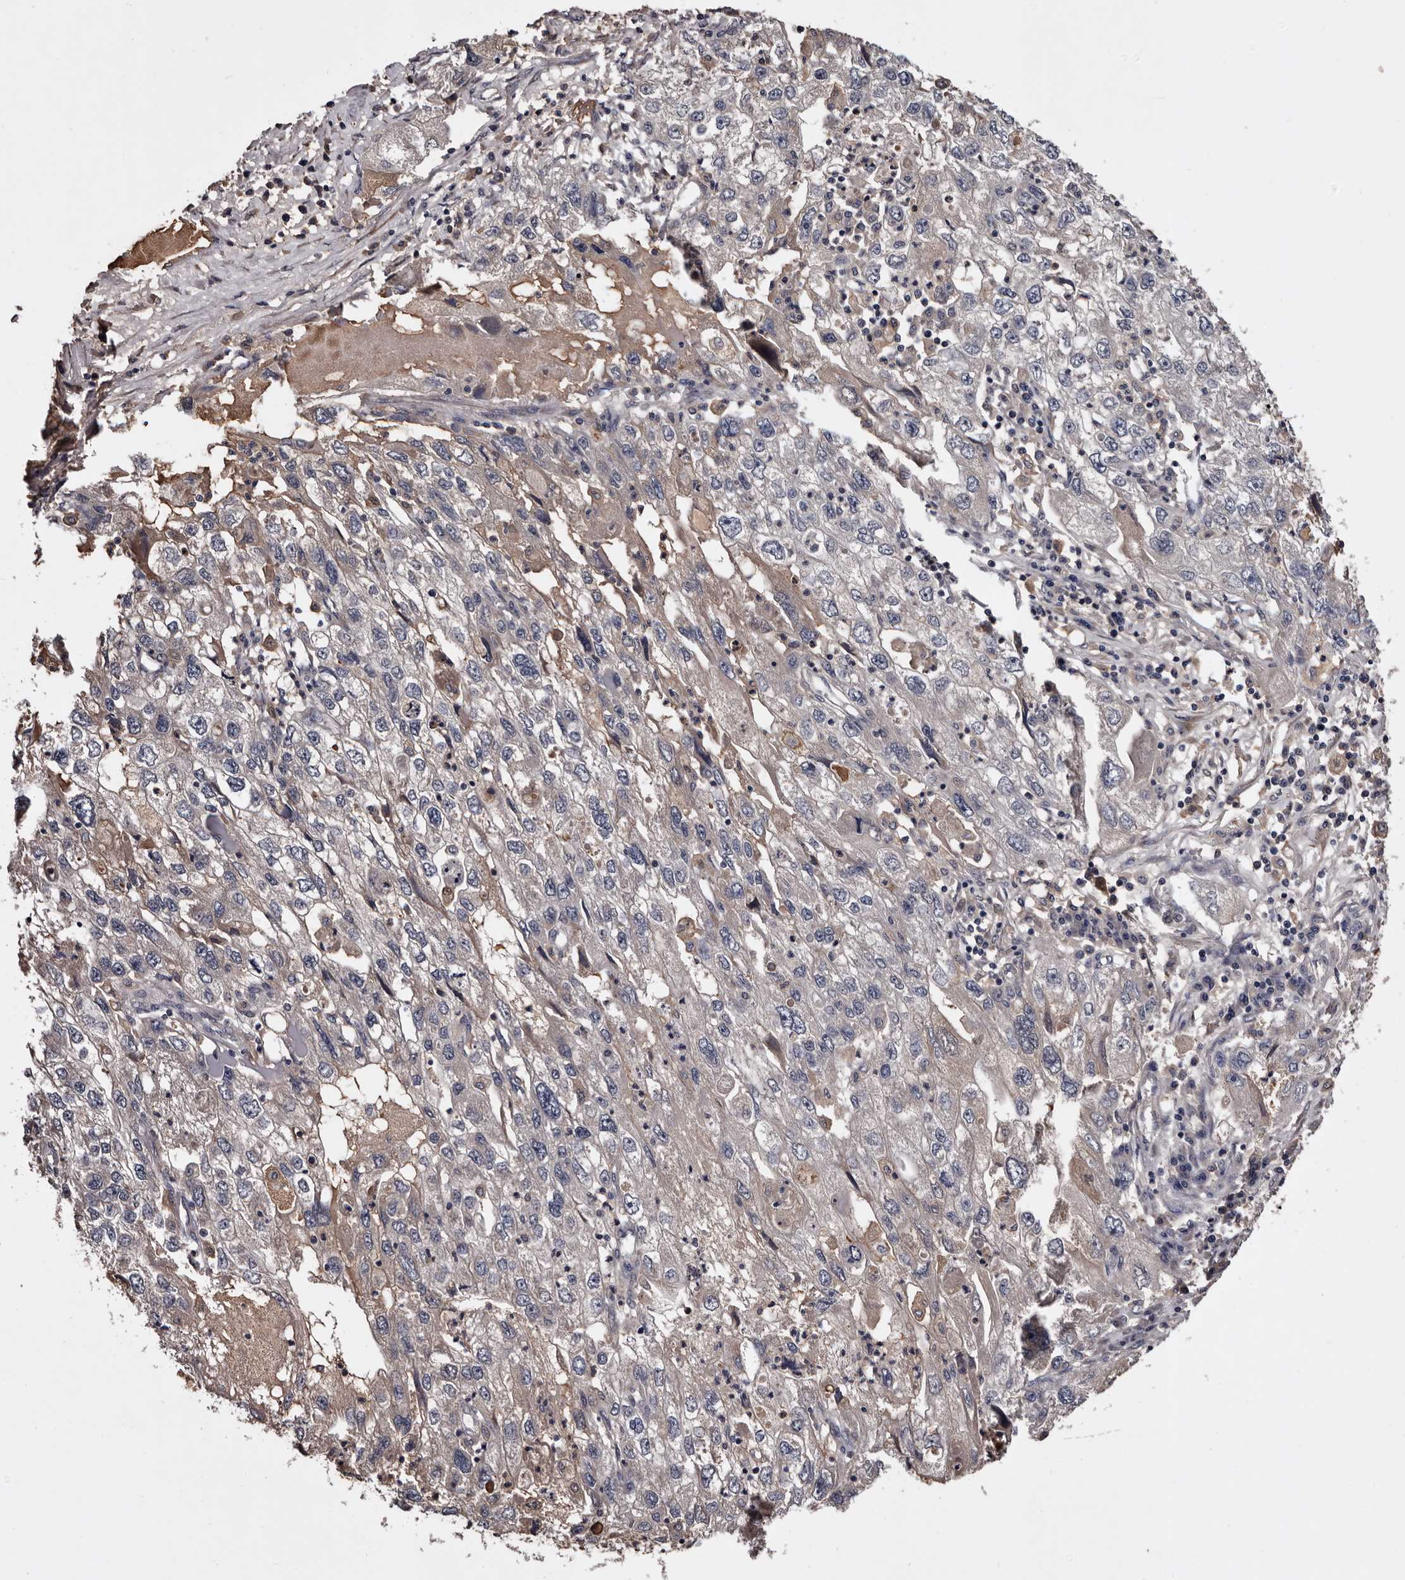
{"staining": {"intensity": "negative", "quantity": "none", "location": "none"}, "tissue": "endometrial cancer", "cell_type": "Tumor cells", "image_type": "cancer", "snomed": [{"axis": "morphology", "description": "Adenocarcinoma, NOS"}, {"axis": "topography", "description": "Endometrium"}], "caption": "DAB (3,3'-diaminobenzidine) immunohistochemical staining of human endometrial cancer (adenocarcinoma) displays no significant expression in tumor cells. (Immunohistochemistry, brightfield microscopy, high magnification).", "gene": "CYP1B1", "patient": {"sex": "female", "age": 49}}